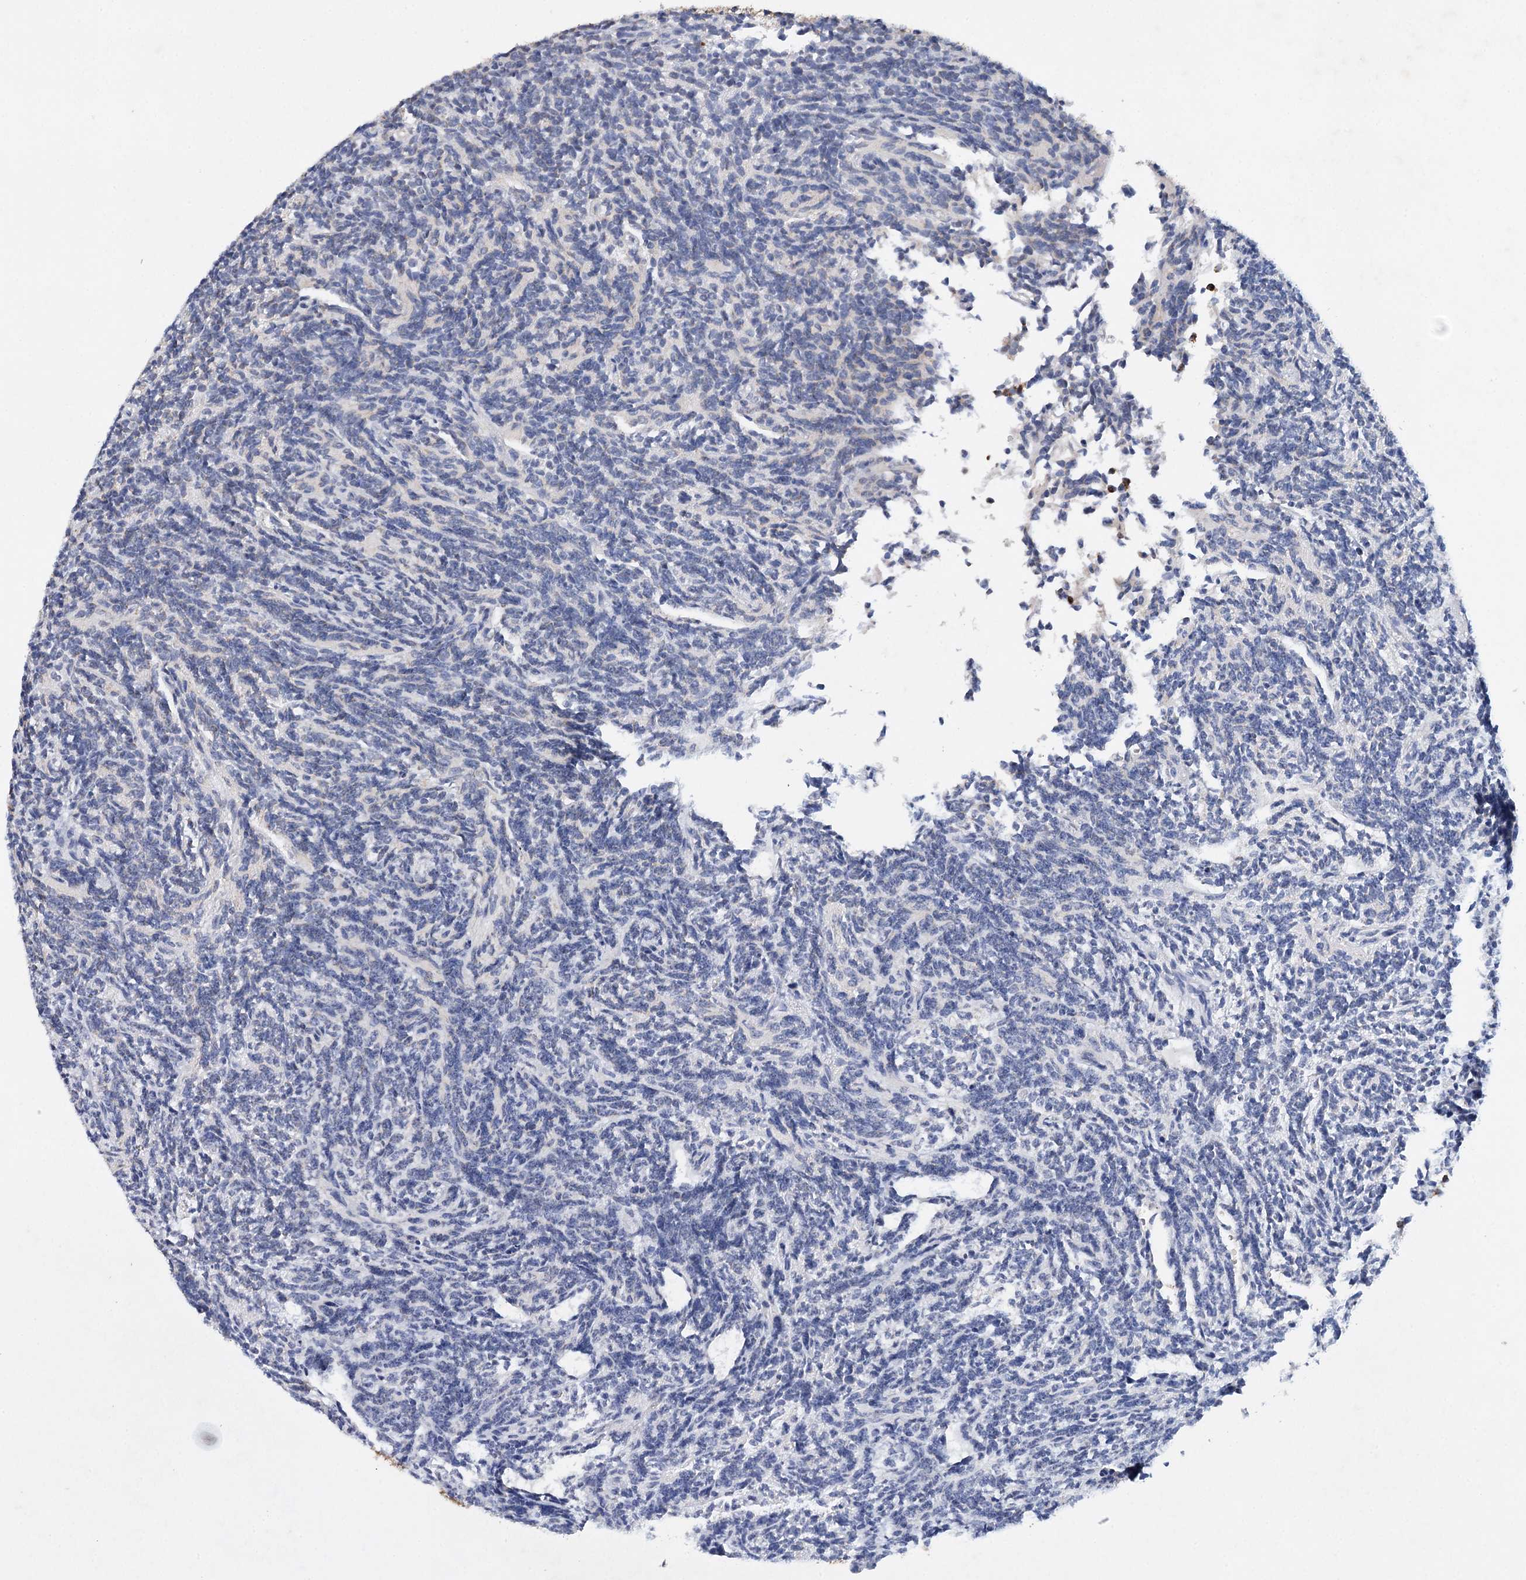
{"staining": {"intensity": "negative", "quantity": "none", "location": "none"}, "tissue": "glioma", "cell_type": "Tumor cells", "image_type": "cancer", "snomed": [{"axis": "morphology", "description": "Glioma, malignant, Low grade"}, {"axis": "topography", "description": "Brain"}], "caption": "Low-grade glioma (malignant) was stained to show a protein in brown. There is no significant staining in tumor cells. Brightfield microscopy of IHC stained with DAB (3,3'-diaminobenzidine) (brown) and hematoxylin (blue), captured at high magnification.", "gene": "PIK3CB", "patient": {"sex": "female", "age": 1}}